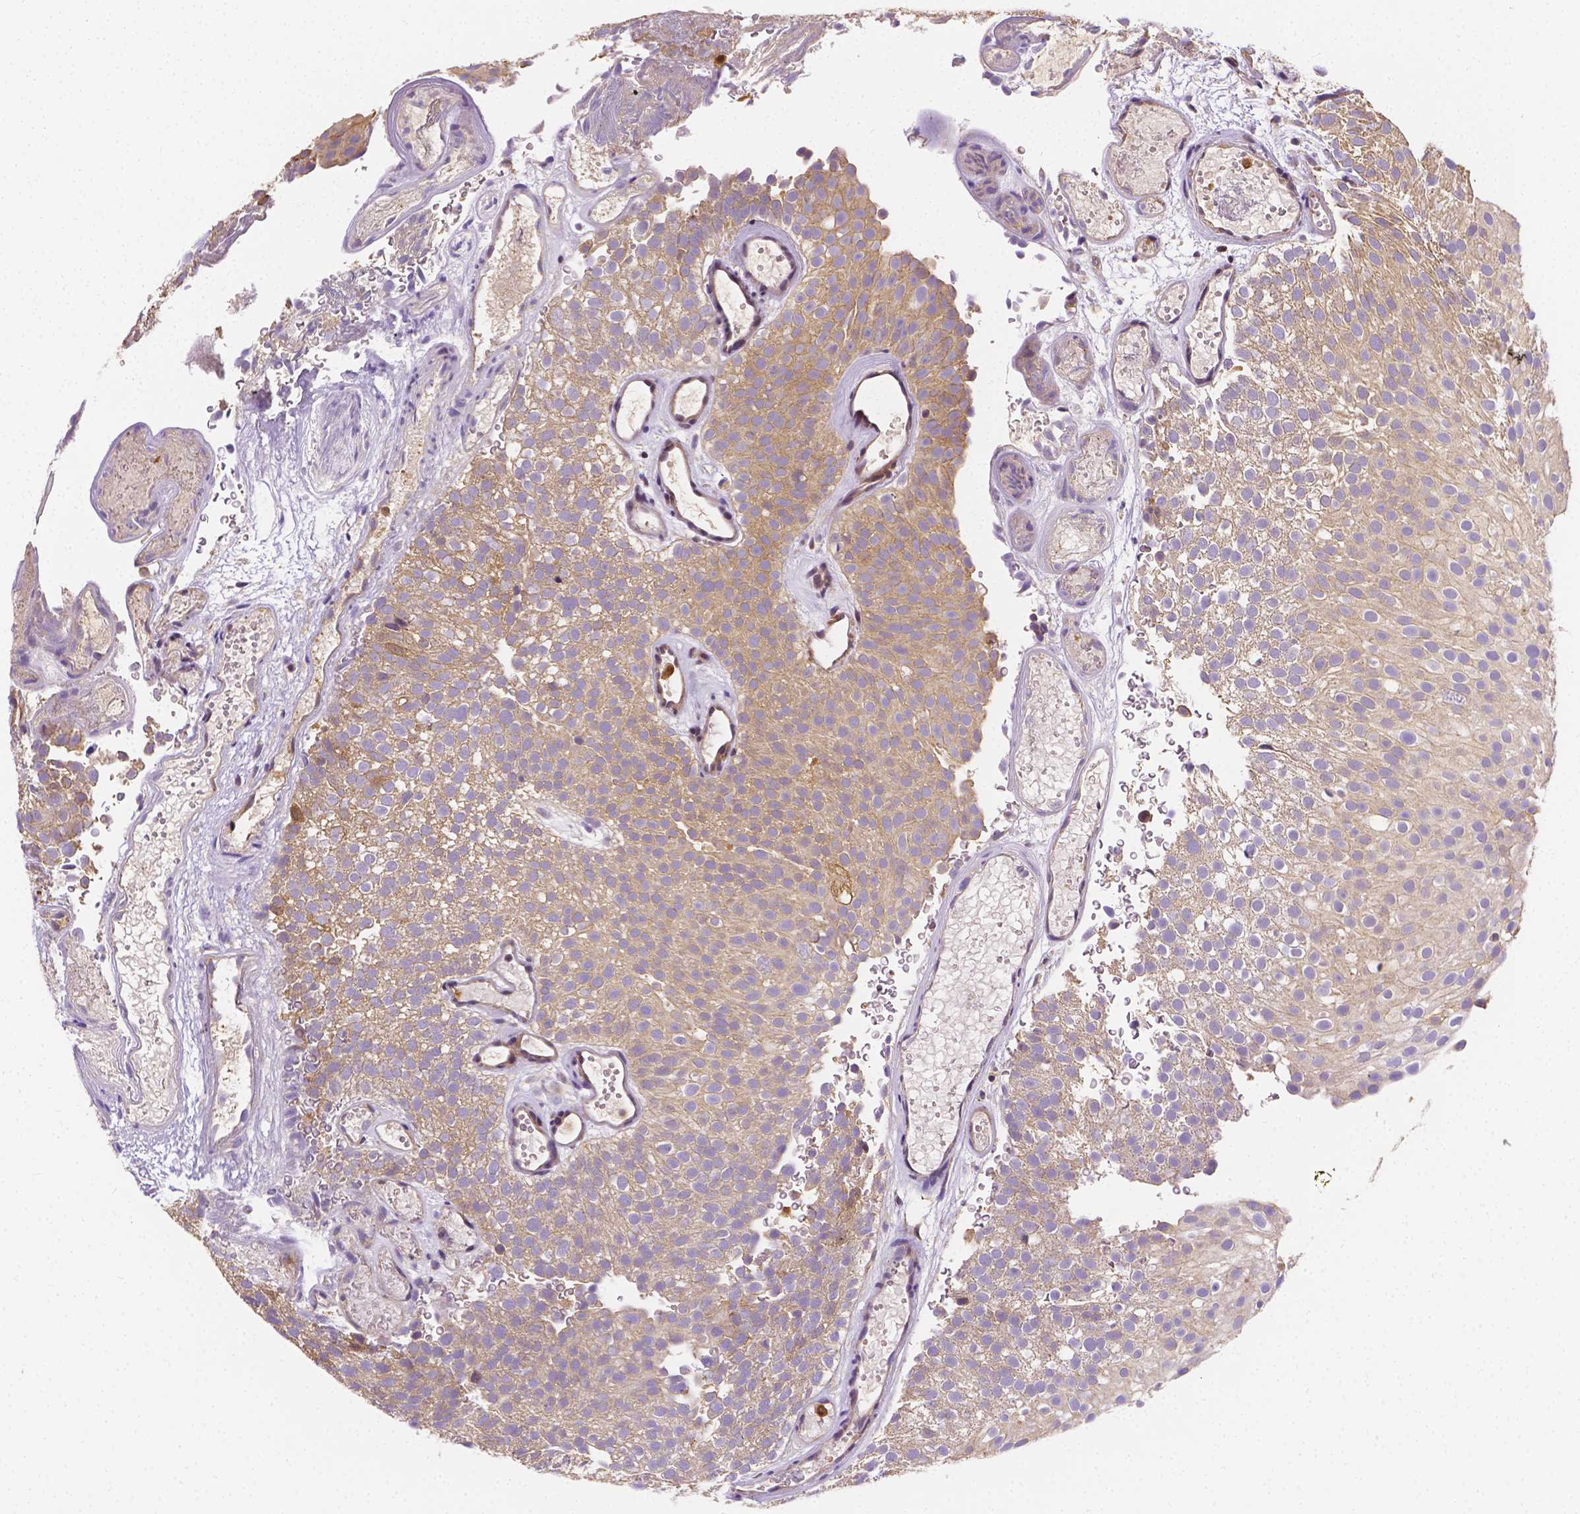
{"staining": {"intensity": "weak", "quantity": ">75%", "location": "cytoplasmic/membranous"}, "tissue": "urothelial cancer", "cell_type": "Tumor cells", "image_type": "cancer", "snomed": [{"axis": "morphology", "description": "Urothelial carcinoma, Low grade"}, {"axis": "topography", "description": "Urinary bladder"}], "caption": "This is an image of immunohistochemistry (IHC) staining of urothelial cancer, which shows weak staining in the cytoplasmic/membranous of tumor cells.", "gene": "ZNRD2", "patient": {"sex": "male", "age": 78}}